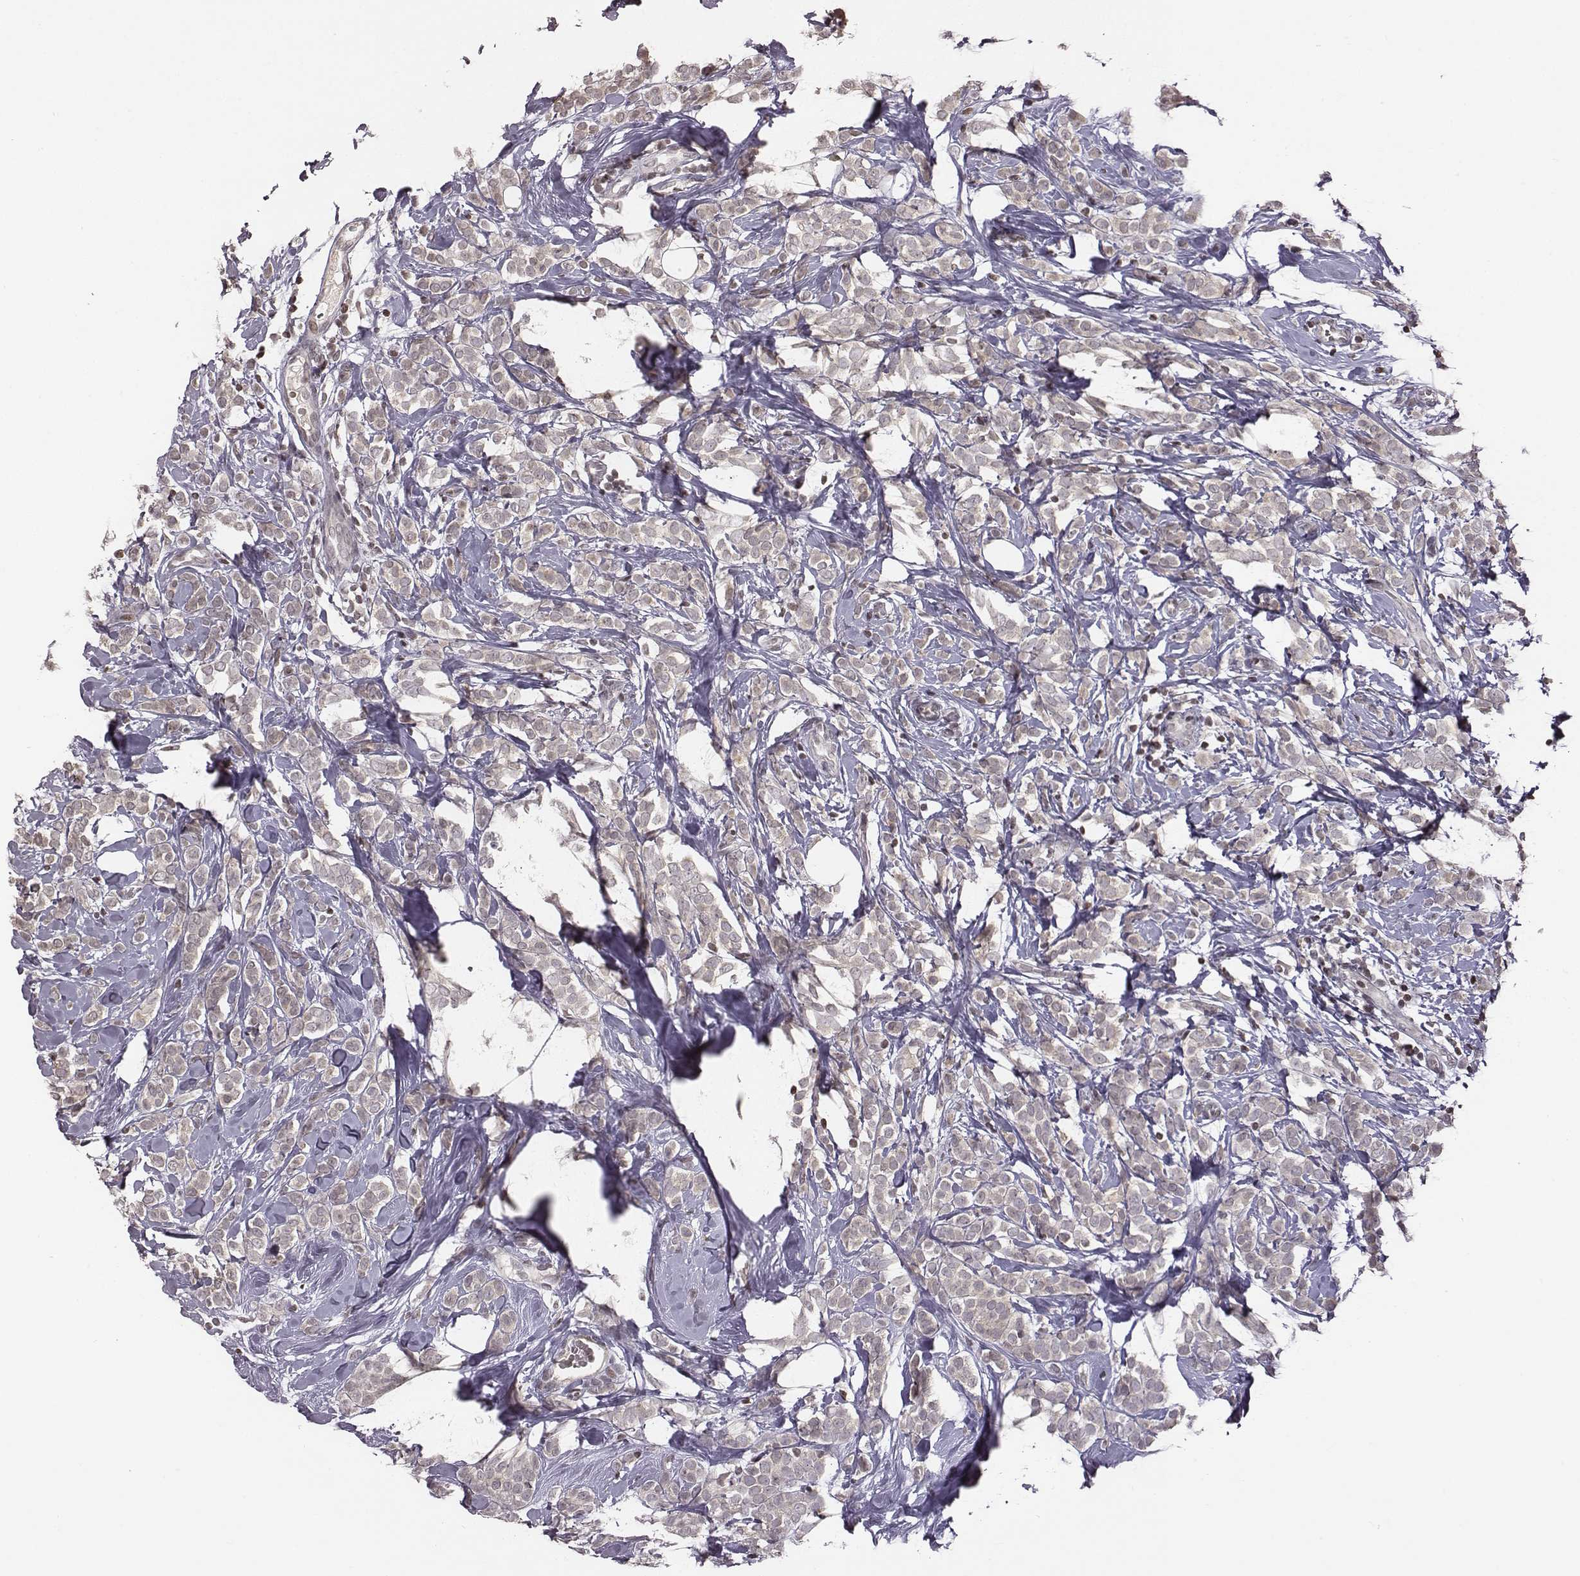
{"staining": {"intensity": "negative", "quantity": "none", "location": "none"}, "tissue": "breast cancer", "cell_type": "Tumor cells", "image_type": "cancer", "snomed": [{"axis": "morphology", "description": "Lobular carcinoma"}, {"axis": "topography", "description": "Breast"}], "caption": "Tumor cells are negative for brown protein staining in breast lobular carcinoma.", "gene": "GRM4", "patient": {"sex": "female", "age": 49}}